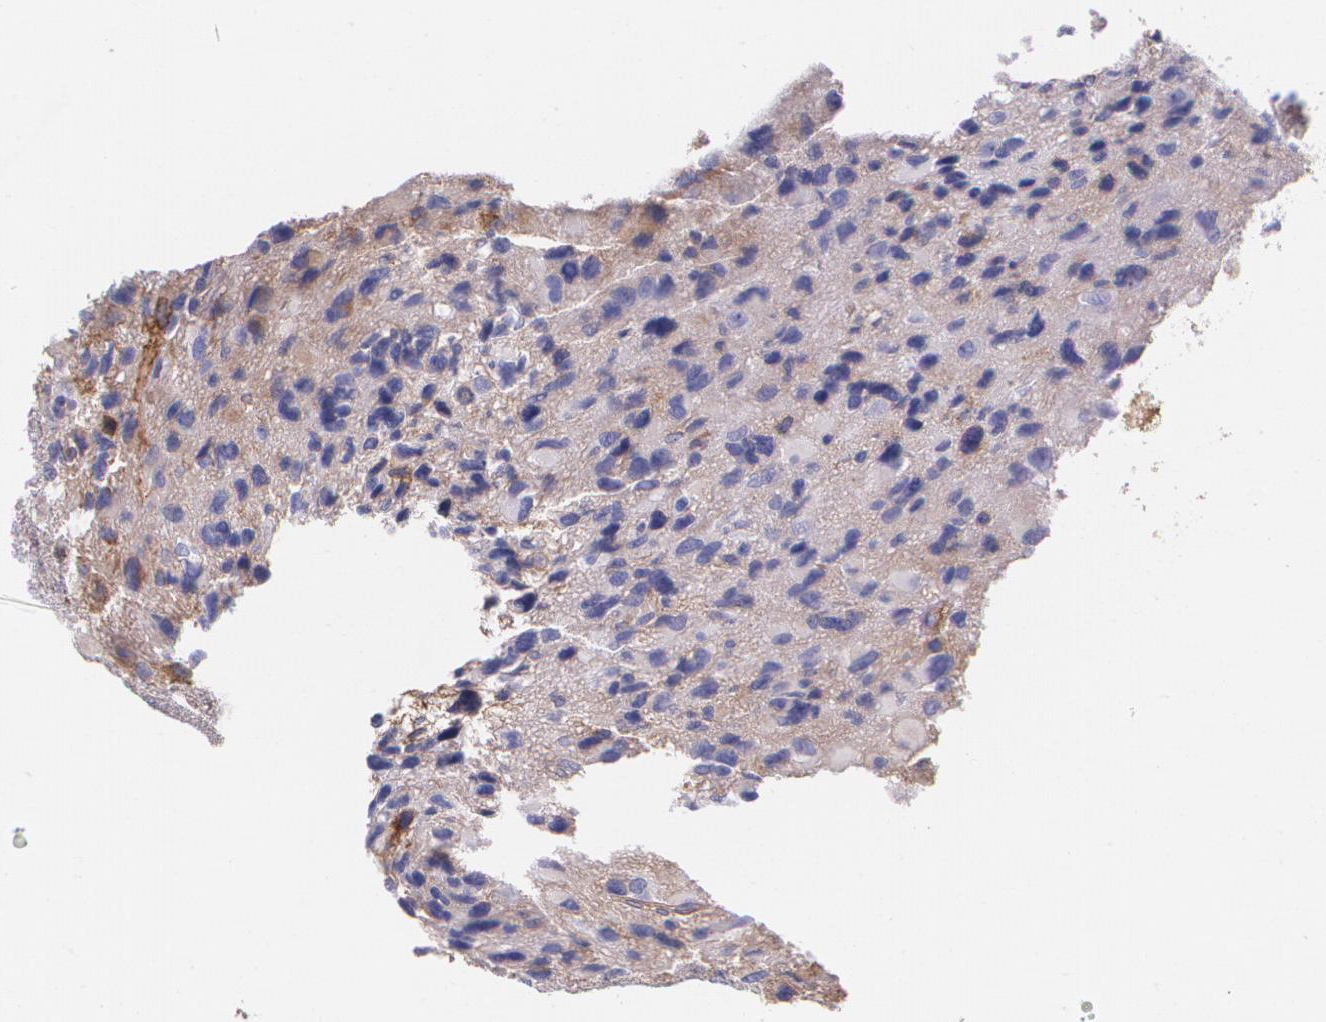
{"staining": {"intensity": "negative", "quantity": "none", "location": "none"}, "tissue": "glioma", "cell_type": "Tumor cells", "image_type": "cancer", "snomed": [{"axis": "morphology", "description": "Glioma, malignant, High grade"}, {"axis": "topography", "description": "Brain"}], "caption": "Protein analysis of malignant high-grade glioma demonstrates no significant staining in tumor cells.", "gene": "B2M", "patient": {"sex": "male", "age": 69}}